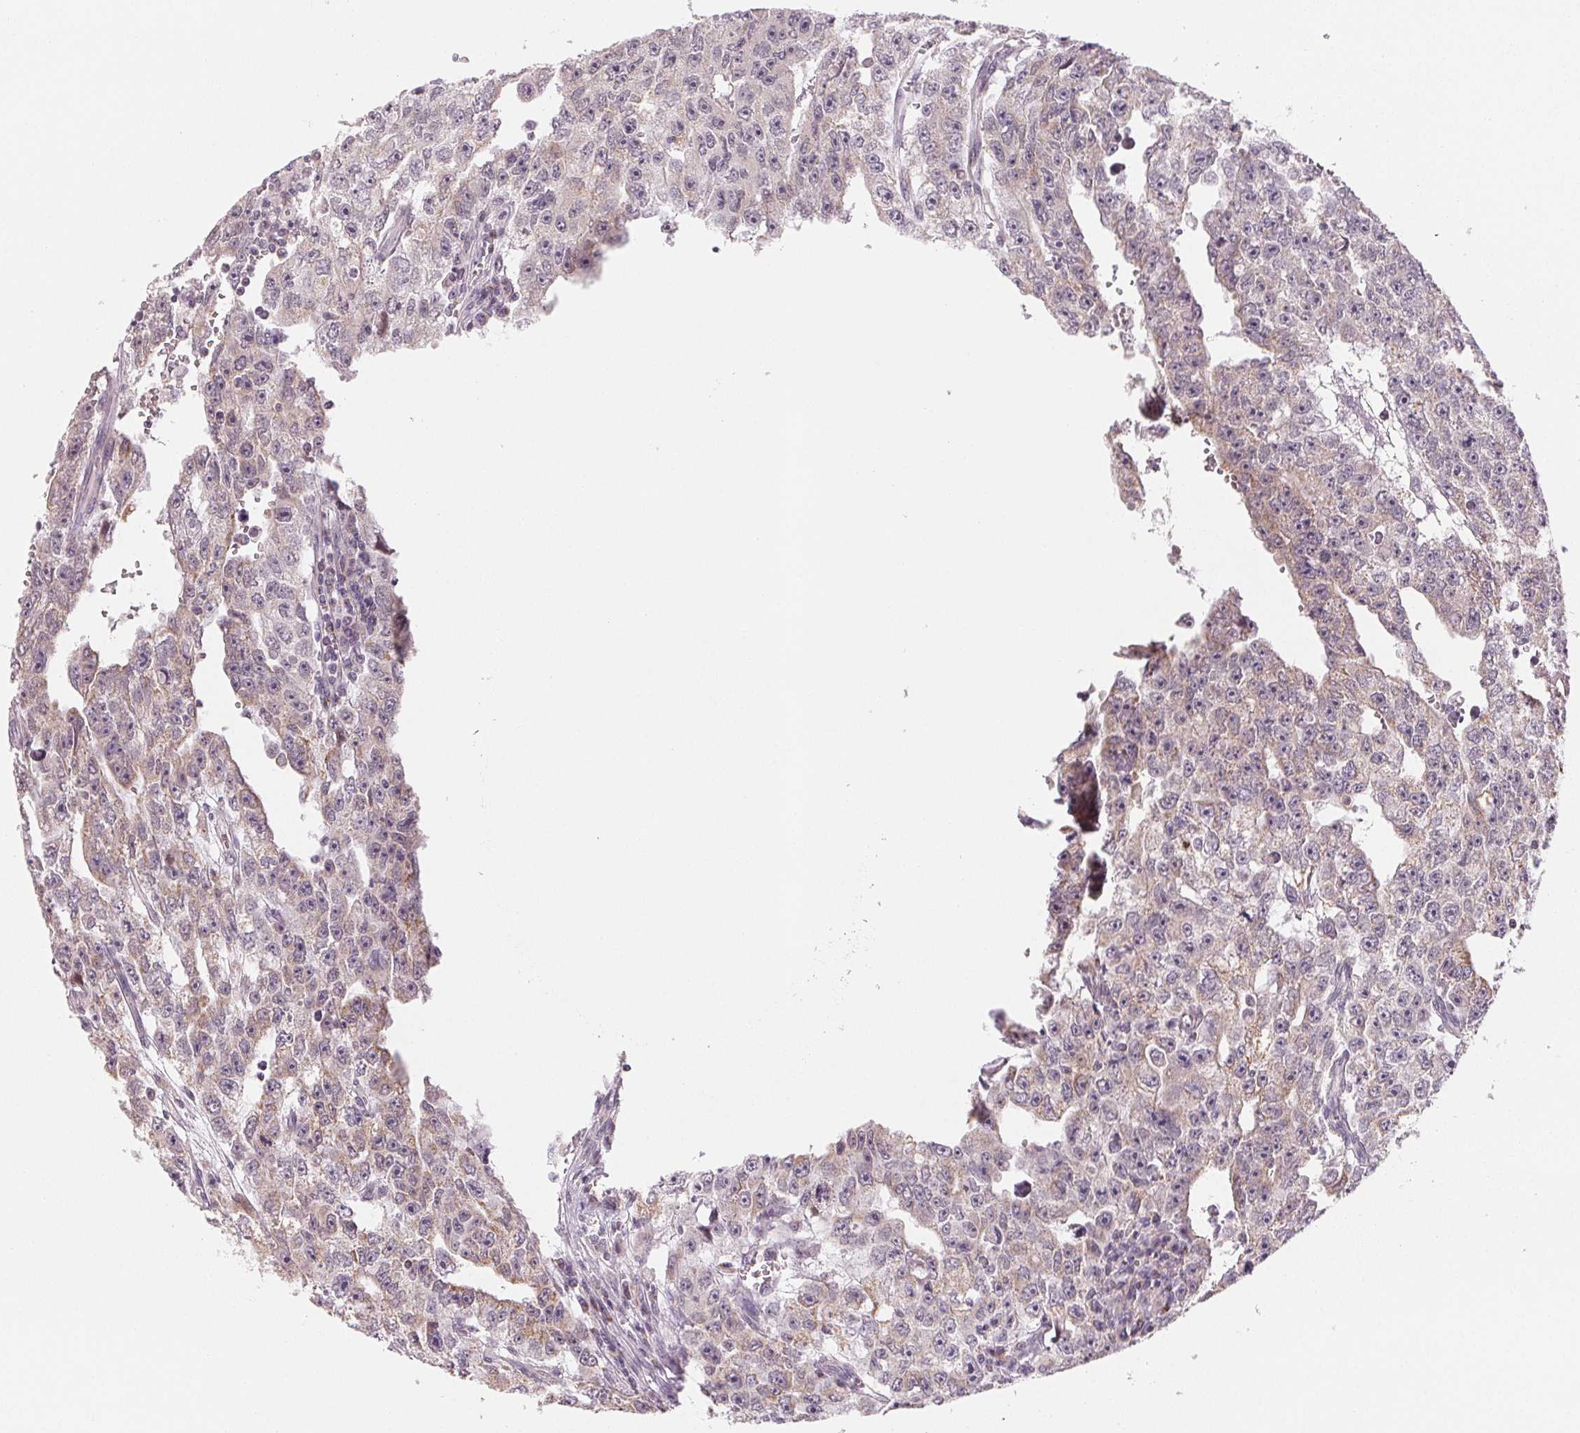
{"staining": {"intensity": "negative", "quantity": "none", "location": "none"}, "tissue": "testis cancer", "cell_type": "Tumor cells", "image_type": "cancer", "snomed": [{"axis": "morphology", "description": "Carcinoma, Embryonal, NOS"}, {"axis": "topography", "description": "Testis"}], "caption": "This histopathology image is of testis cancer (embryonal carcinoma) stained with immunohistochemistry to label a protein in brown with the nuclei are counter-stained blue. There is no expression in tumor cells.", "gene": "HINT2", "patient": {"sex": "male", "age": 20}}